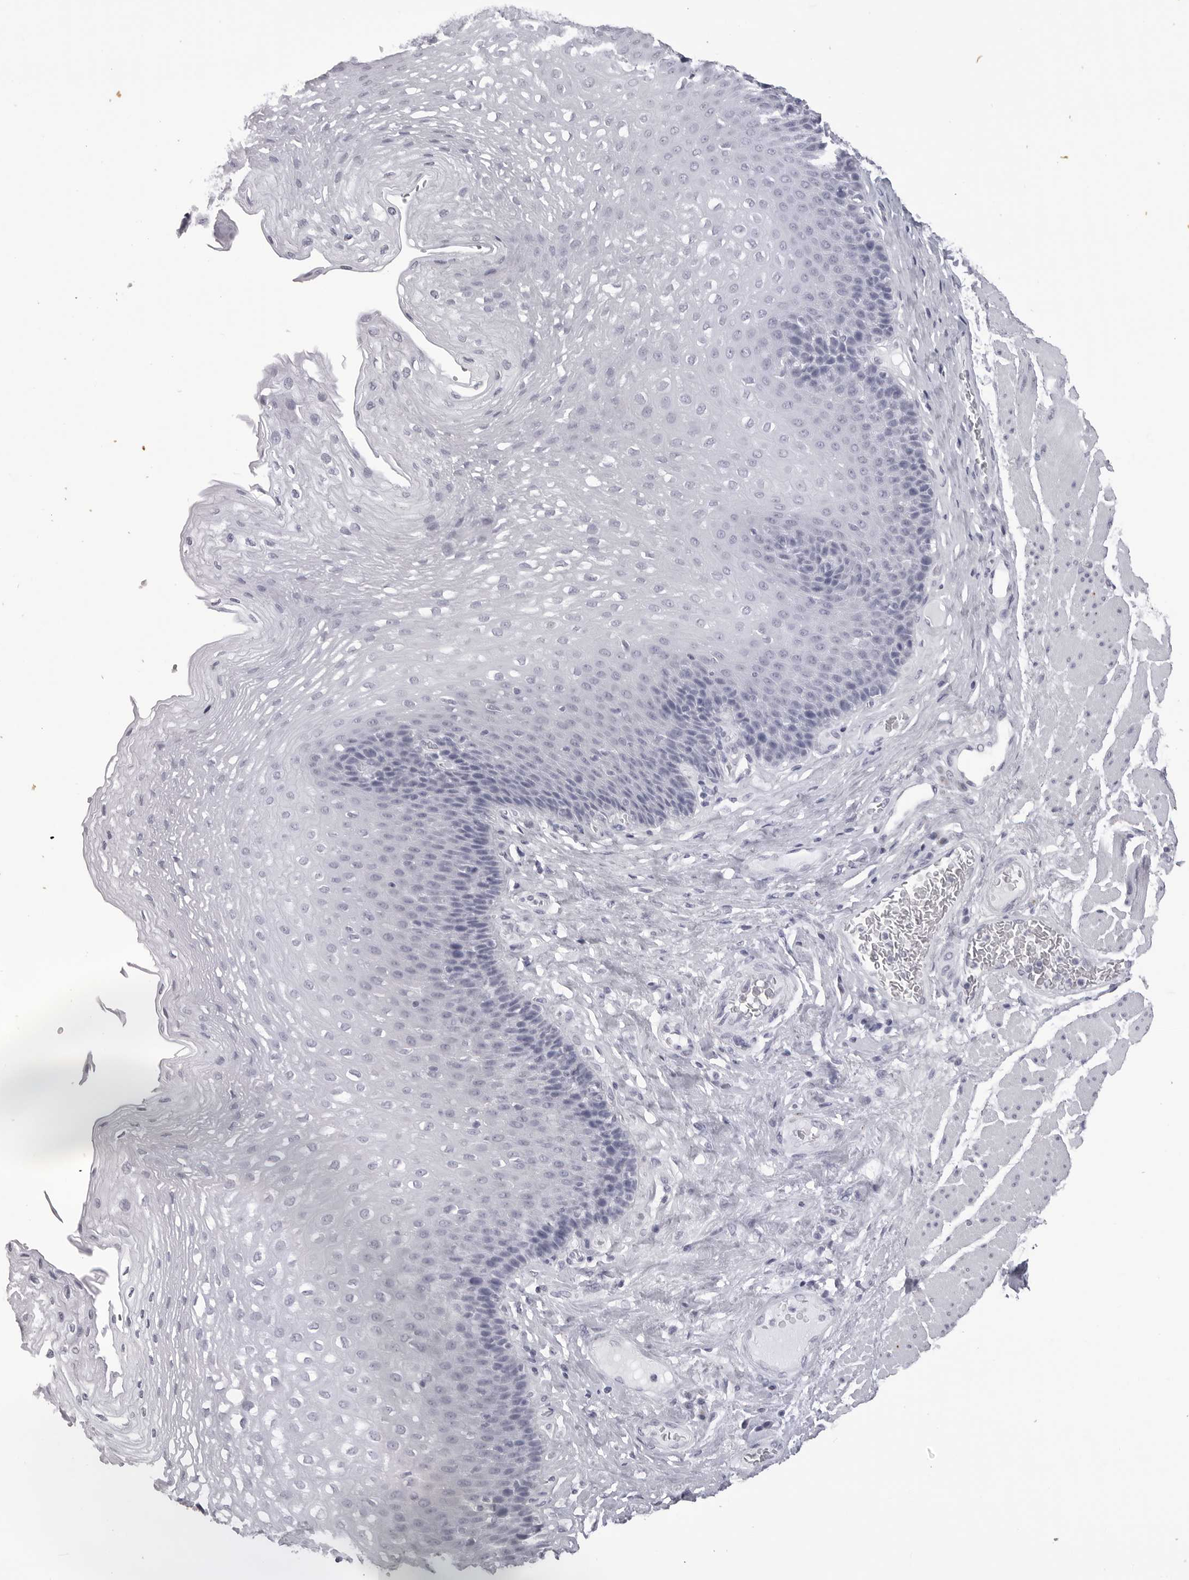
{"staining": {"intensity": "negative", "quantity": "none", "location": "none"}, "tissue": "esophagus", "cell_type": "Squamous epithelial cells", "image_type": "normal", "snomed": [{"axis": "morphology", "description": "Normal tissue, NOS"}, {"axis": "topography", "description": "Esophagus"}], "caption": "The photomicrograph demonstrates no significant expression in squamous epithelial cells of esophagus. (Stains: DAB (3,3'-diaminobenzidine) immunohistochemistry with hematoxylin counter stain, Microscopy: brightfield microscopy at high magnification).", "gene": "LGALS4", "patient": {"sex": "female", "age": 66}}